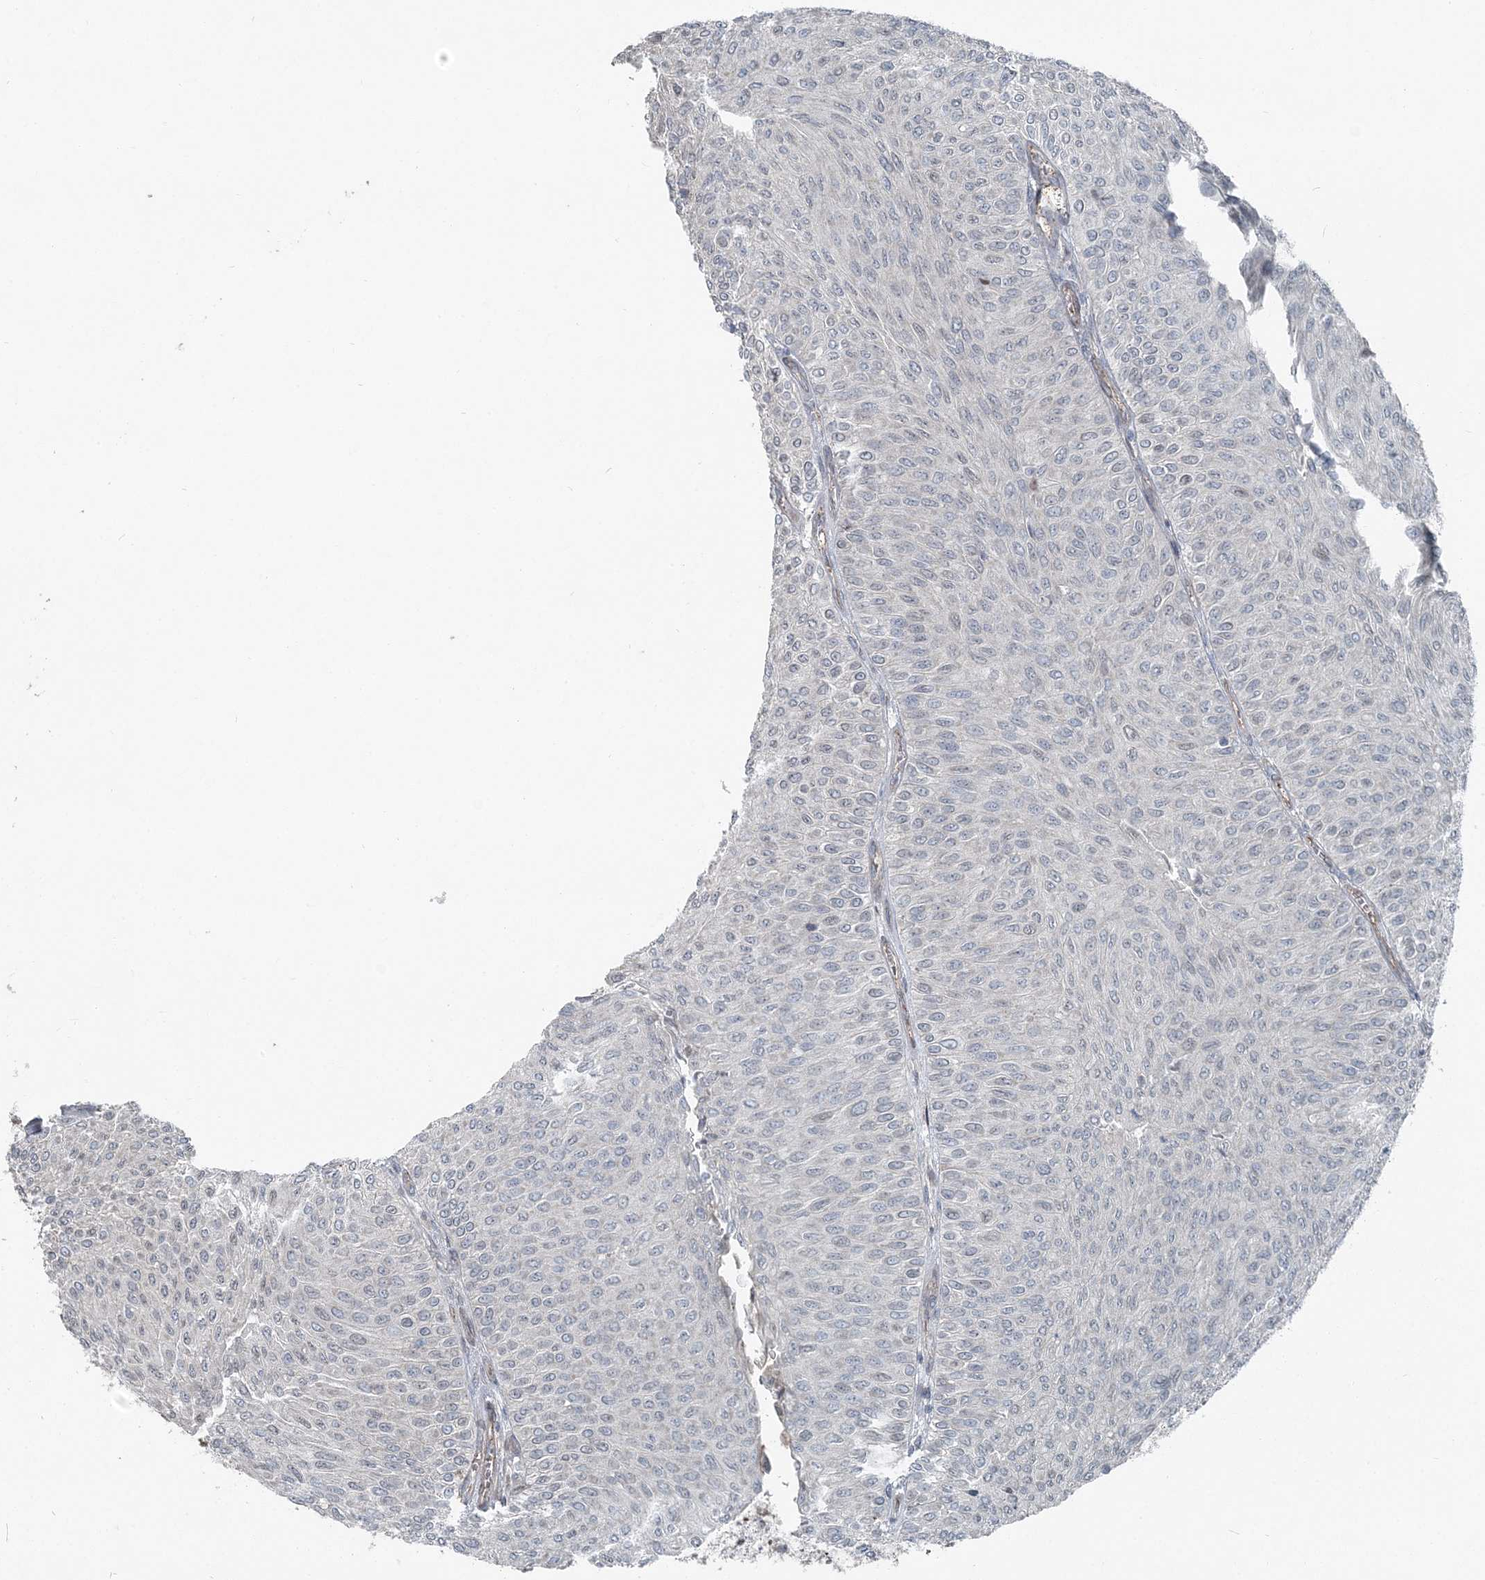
{"staining": {"intensity": "negative", "quantity": "none", "location": "none"}, "tissue": "urothelial cancer", "cell_type": "Tumor cells", "image_type": "cancer", "snomed": [{"axis": "morphology", "description": "Urothelial carcinoma, Low grade"}, {"axis": "topography", "description": "Urinary bladder"}], "caption": "The image demonstrates no significant staining in tumor cells of urothelial carcinoma (low-grade).", "gene": "FBXL17", "patient": {"sex": "male", "age": 78}}